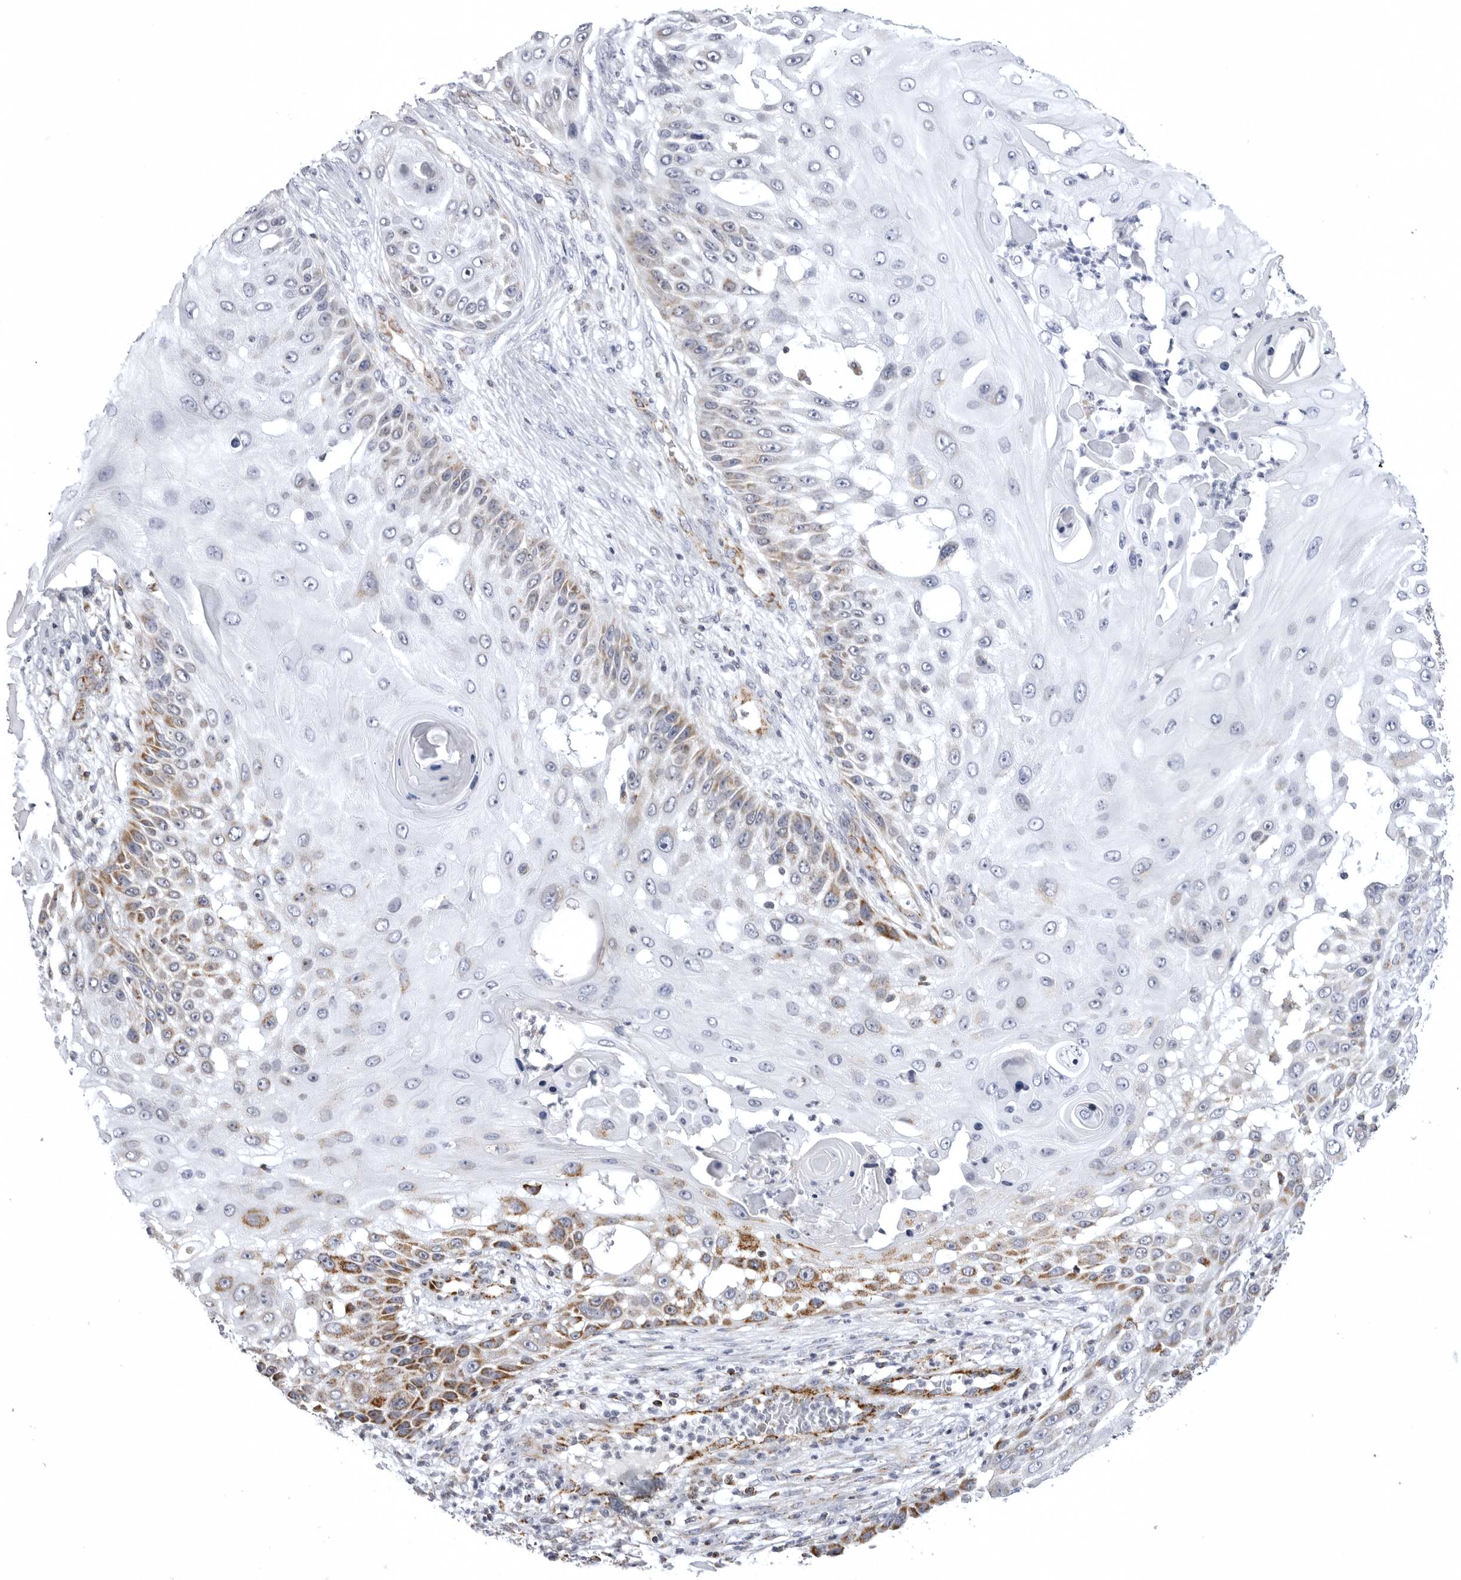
{"staining": {"intensity": "moderate", "quantity": "25%-75%", "location": "cytoplasmic/membranous"}, "tissue": "skin cancer", "cell_type": "Tumor cells", "image_type": "cancer", "snomed": [{"axis": "morphology", "description": "Squamous cell carcinoma, NOS"}, {"axis": "topography", "description": "Skin"}], "caption": "Human skin cancer stained for a protein (brown) reveals moderate cytoplasmic/membranous positive positivity in about 25%-75% of tumor cells.", "gene": "TUFM", "patient": {"sex": "female", "age": 44}}